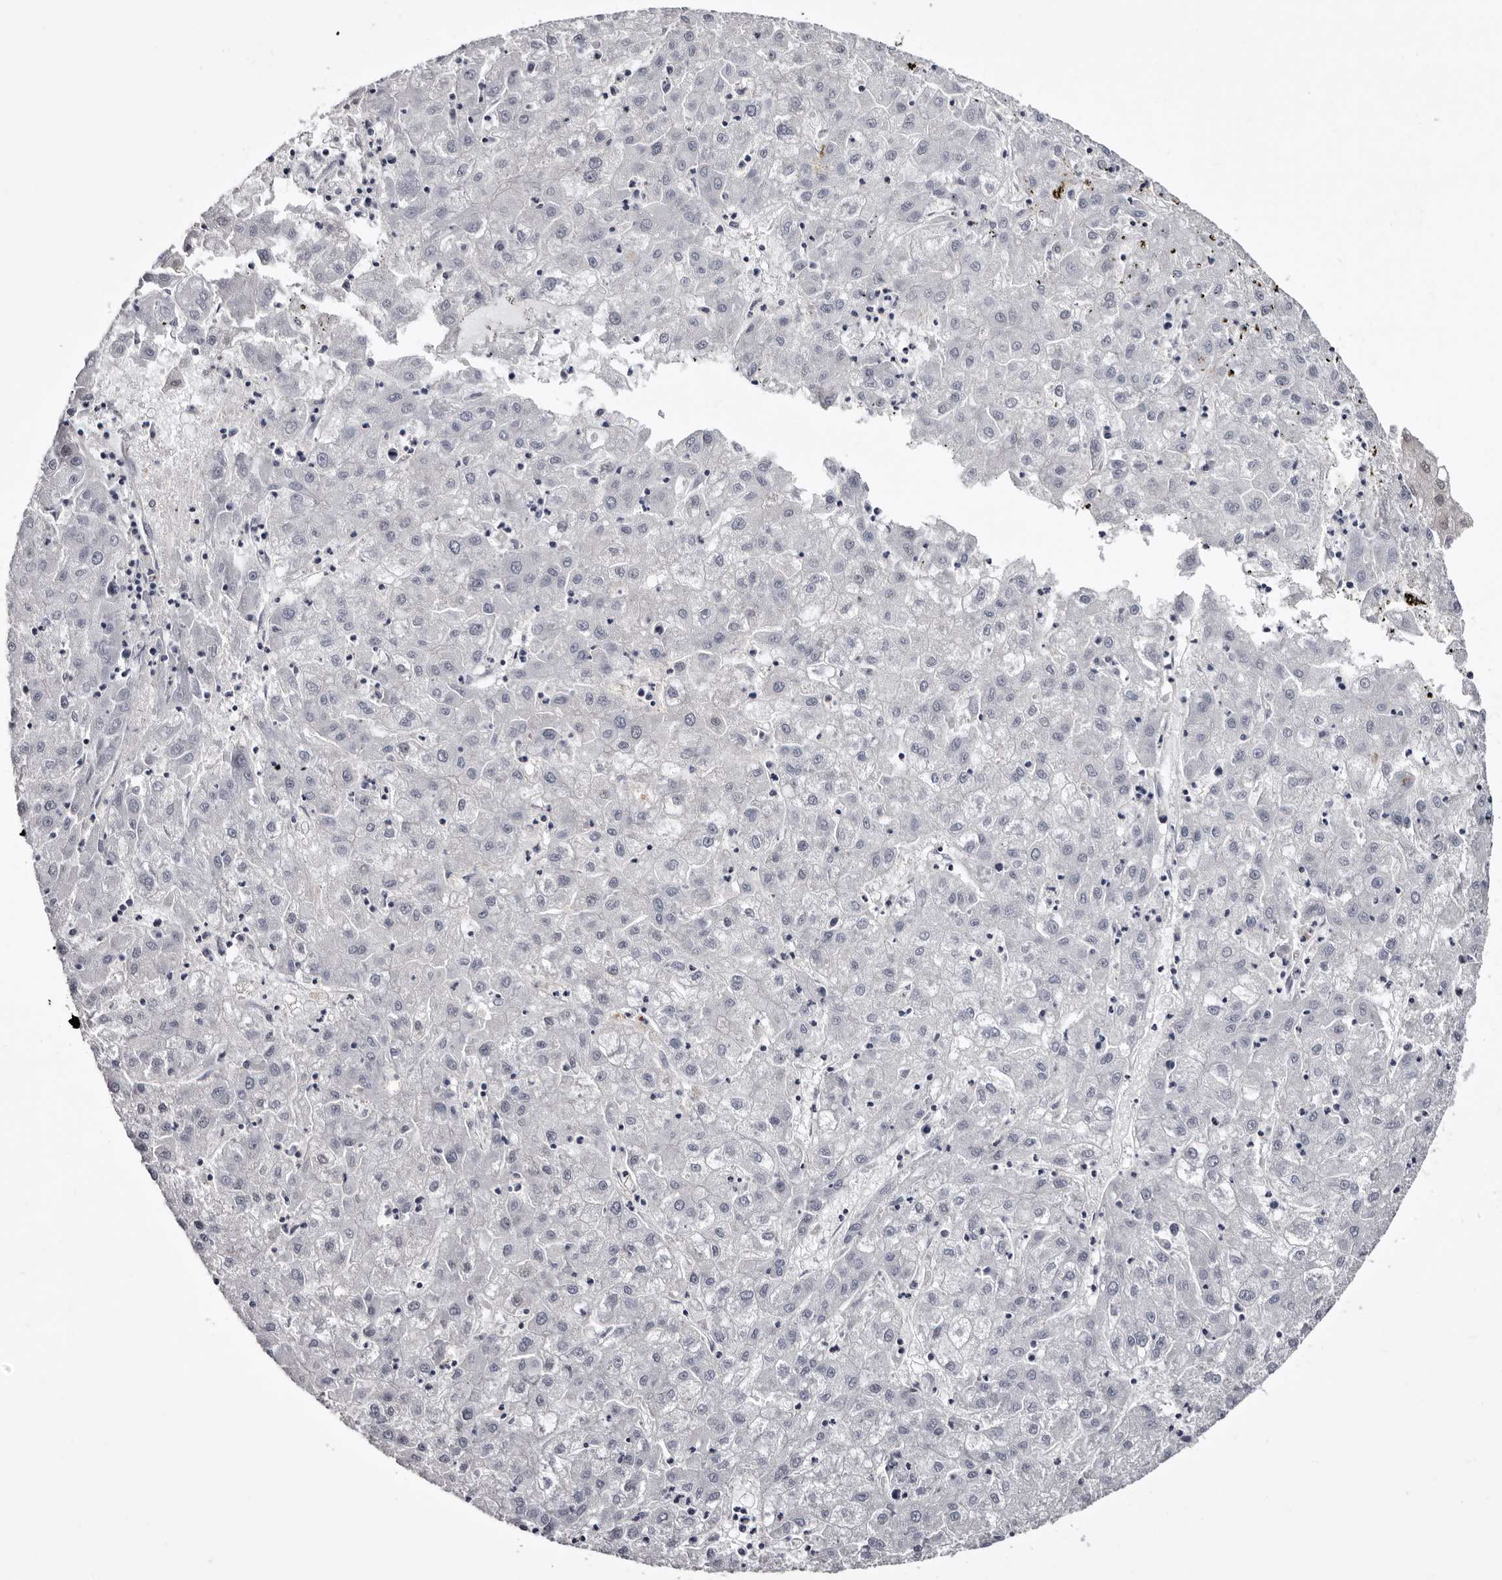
{"staining": {"intensity": "negative", "quantity": "none", "location": "none"}, "tissue": "liver cancer", "cell_type": "Tumor cells", "image_type": "cancer", "snomed": [{"axis": "morphology", "description": "Carcinoma, Hepatocellular, NOS"}, {"axis": "topography", "description": "Liver"}], "caption": "The image exhibits no significant positivity in tumor cells of liver cancer (hepatocellular carcinoma).", "gene": "LAD1", "patient": {"sex": "male", "age": 72}}